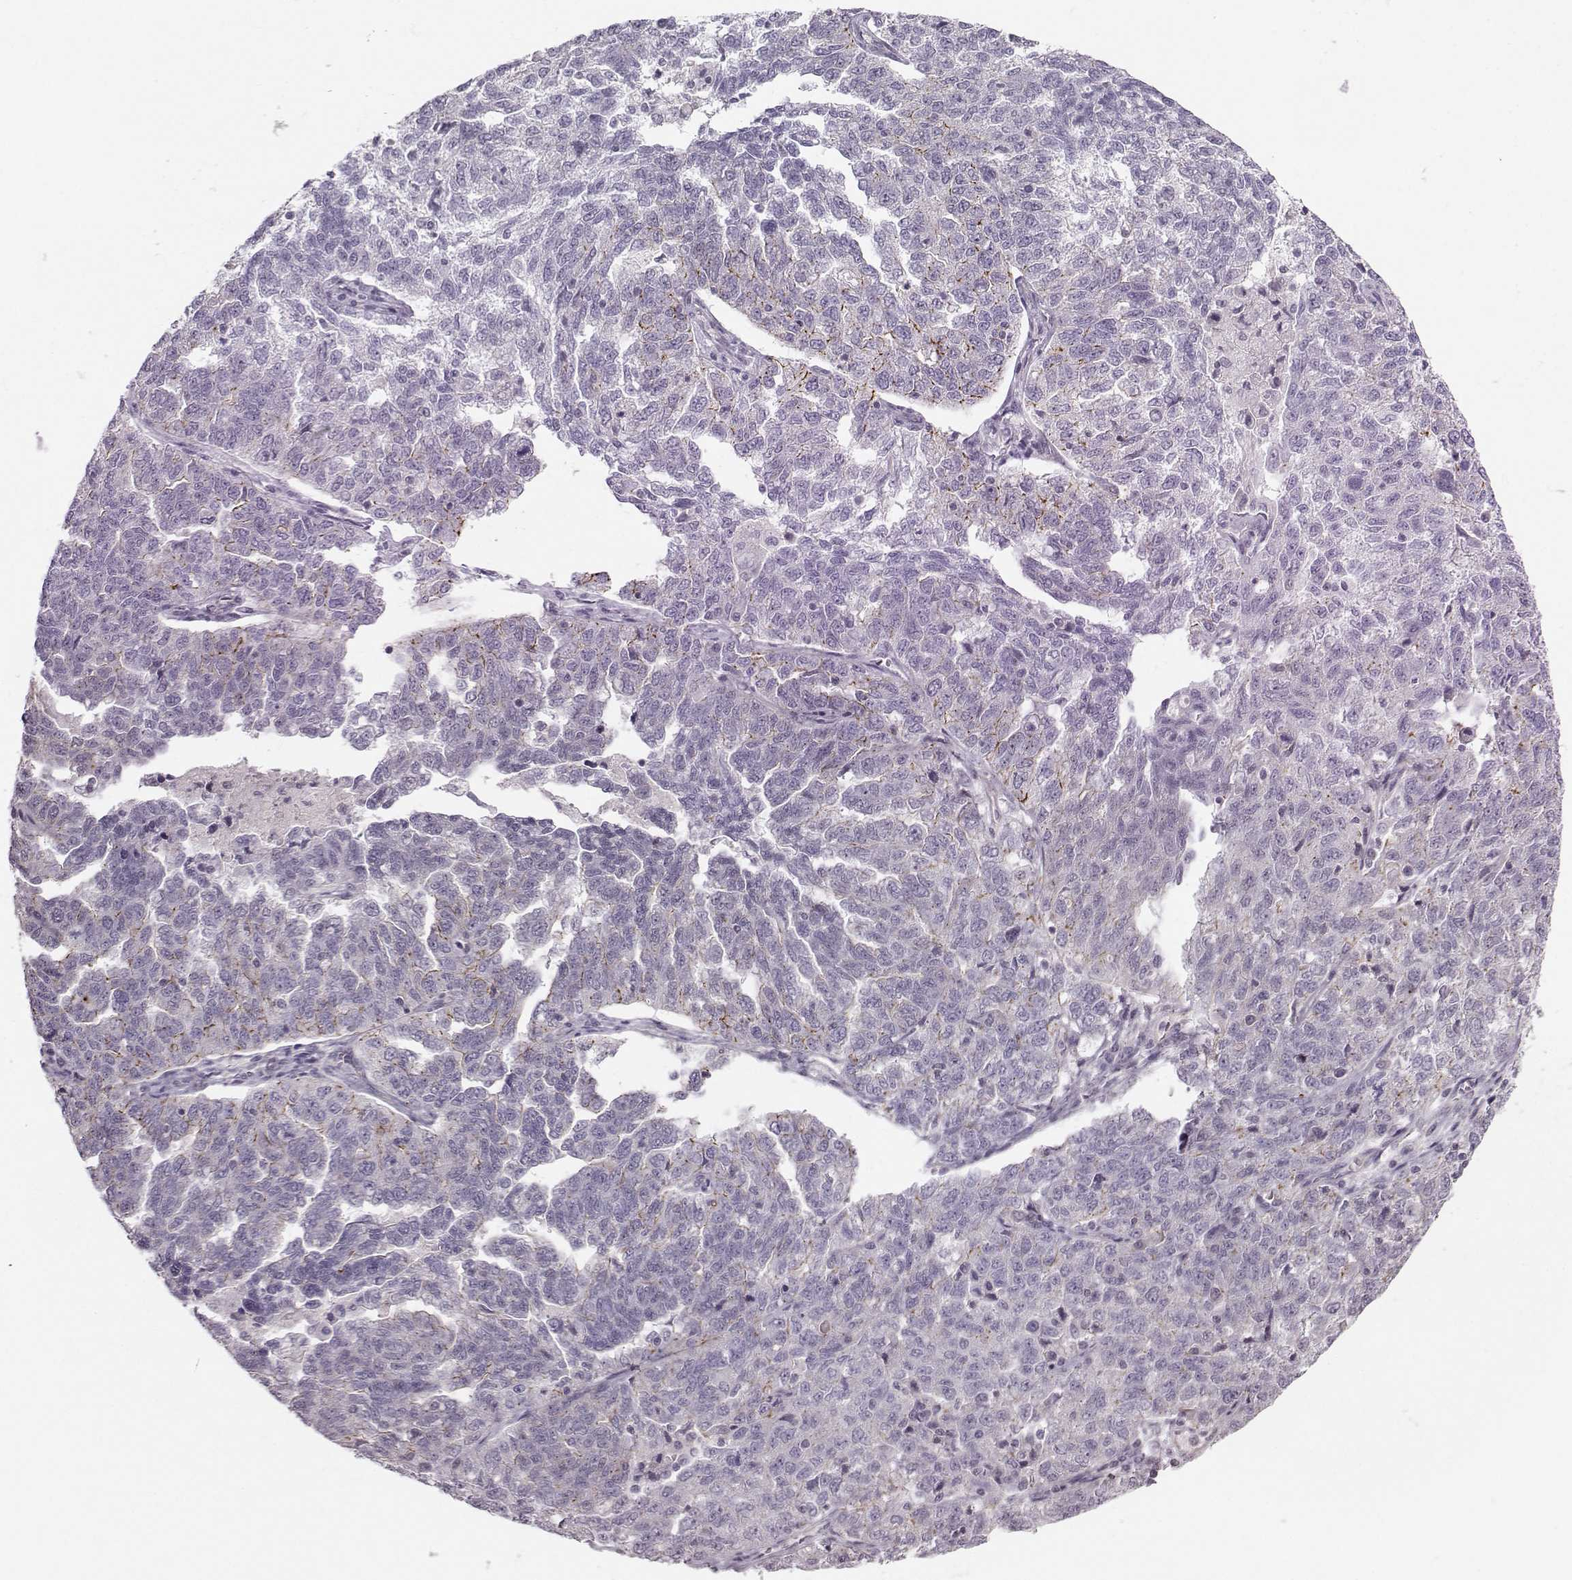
{"staining": {"intensity": "moderate", "quantity": "<25%", "location": "cytoplasmic/membranous"}, "tissue": "ovarian cancer", "cell_type": "Tumor cells", "image_type": "cancer", "snomed": [{"axis": "morphology", "description": "Cystadenocarcinoma, serous, NOS"}, {"axis": "topography", "description": "Ovary"}], "caption": "High-magnification brightfield microscopy of ovarian cancer (serous cystadenocarcinoma) stained with DAB (brown) and counterstained with hematoxylin (blue). tumor cells exhibit moderate cytoplasmic/membranous staining is identified in approximately<25% of cells. Using DAB (brown) and hematoxylin (blue) stains, captured at high magnification using brightfield microscopy.", "gene": "MAST1", "patient": {"sex": "female", "age": 71}}